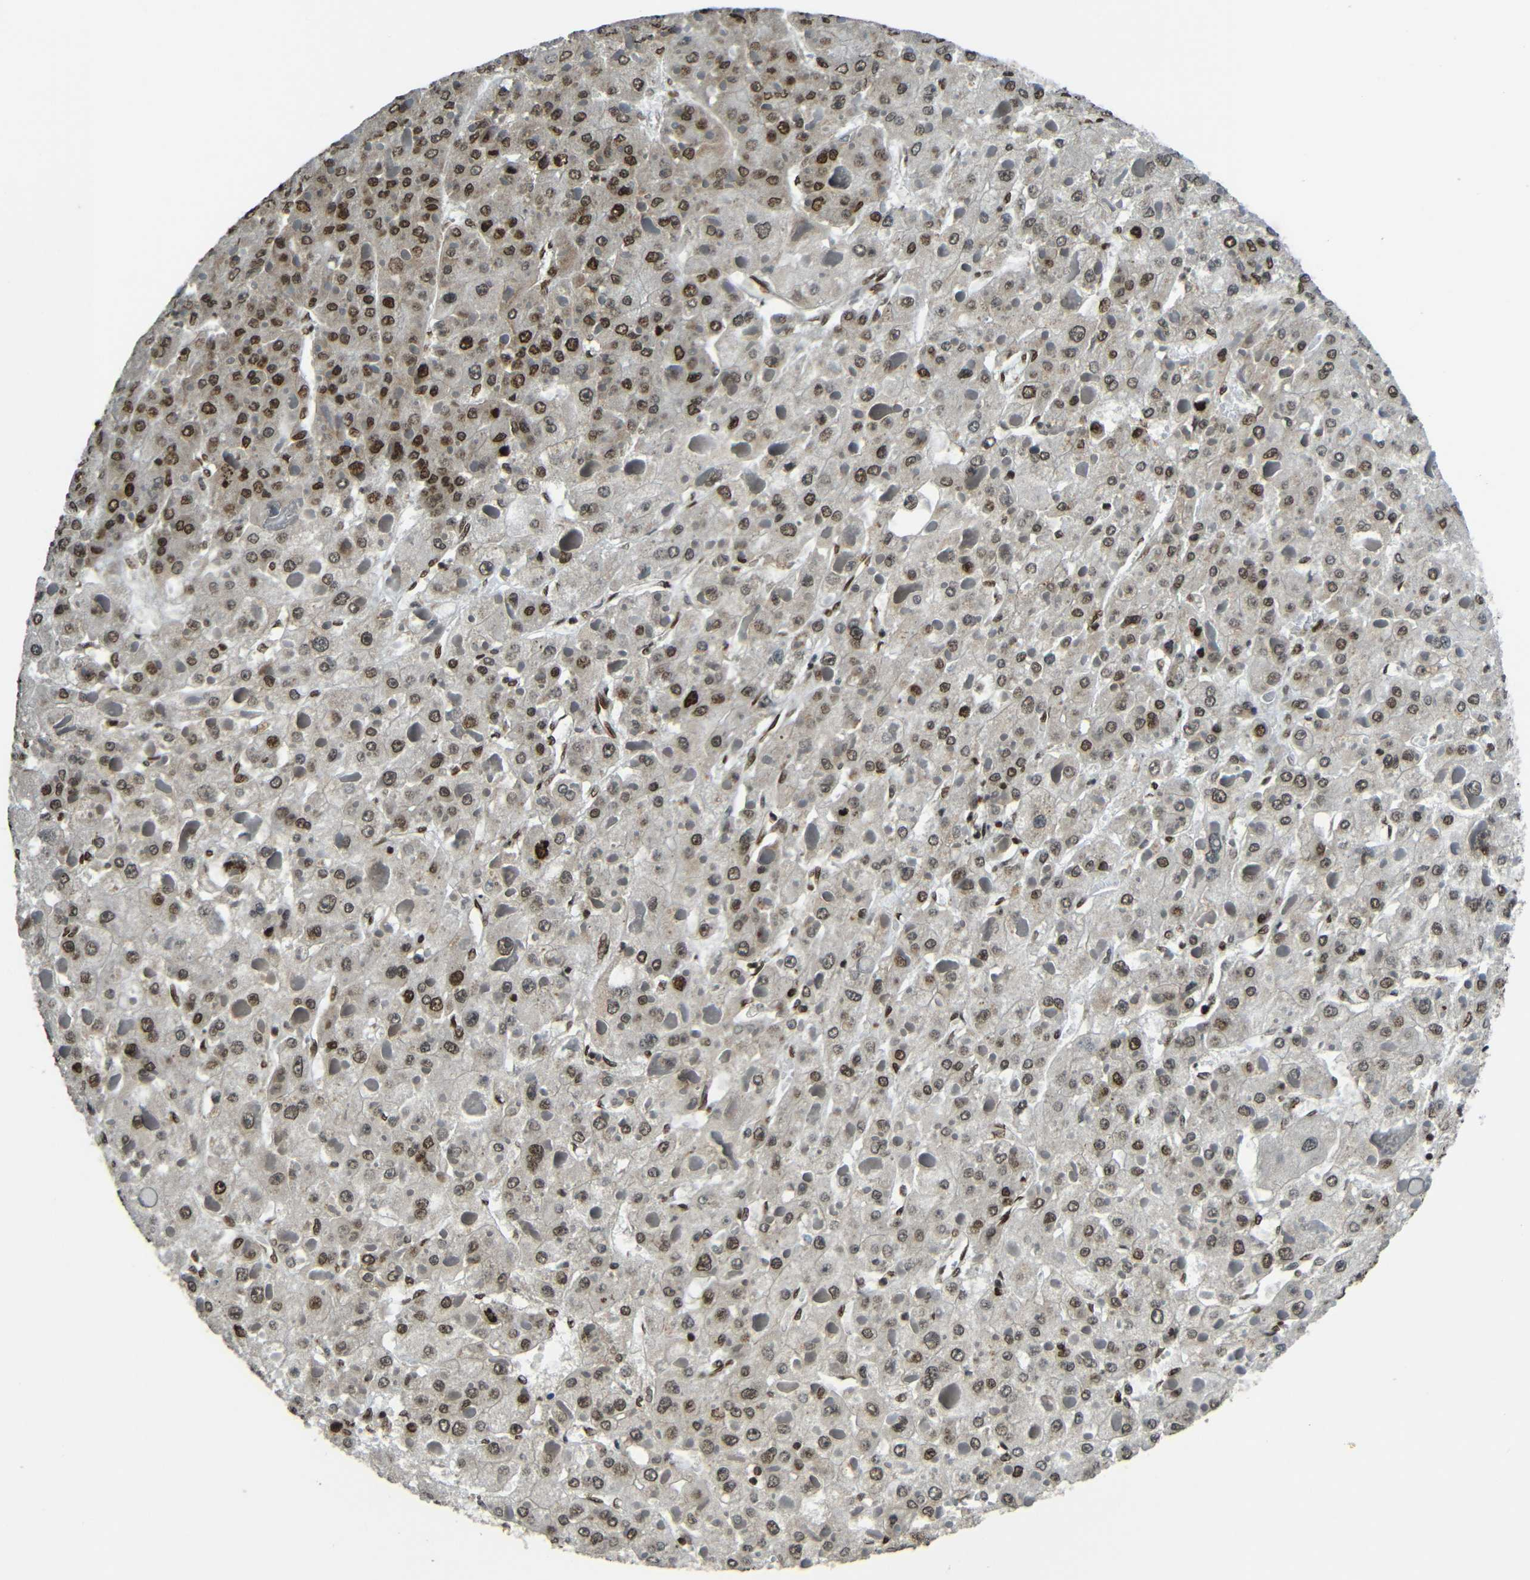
{"staining": {"intensity": "strong", "quantity": ">75%", "location": "cytoplasmic/membranous,nuclear"}, "tissue": "liver cancer", "cell_type": "Tumor cells", "image_type": "cancer", "snomed": [{"axis": "morphology", "description": "Carcinoma, Hepatocellular, NOS"}, {"axis": "topography", "description": "Liver"}], "caption": "A high-resolution image shows IHC staining of liver hepatocellular carcinoma, which exhibits strong cytoplasmic/membranous and nuclear expression in about >75% of tumor cells. Using DAB (brown) and hematoxylin (blue) stains, captured at high magnification using brightfield microscopy.", "gene": "PSIP1", "patient": {"sex": "female", "age": 73}}